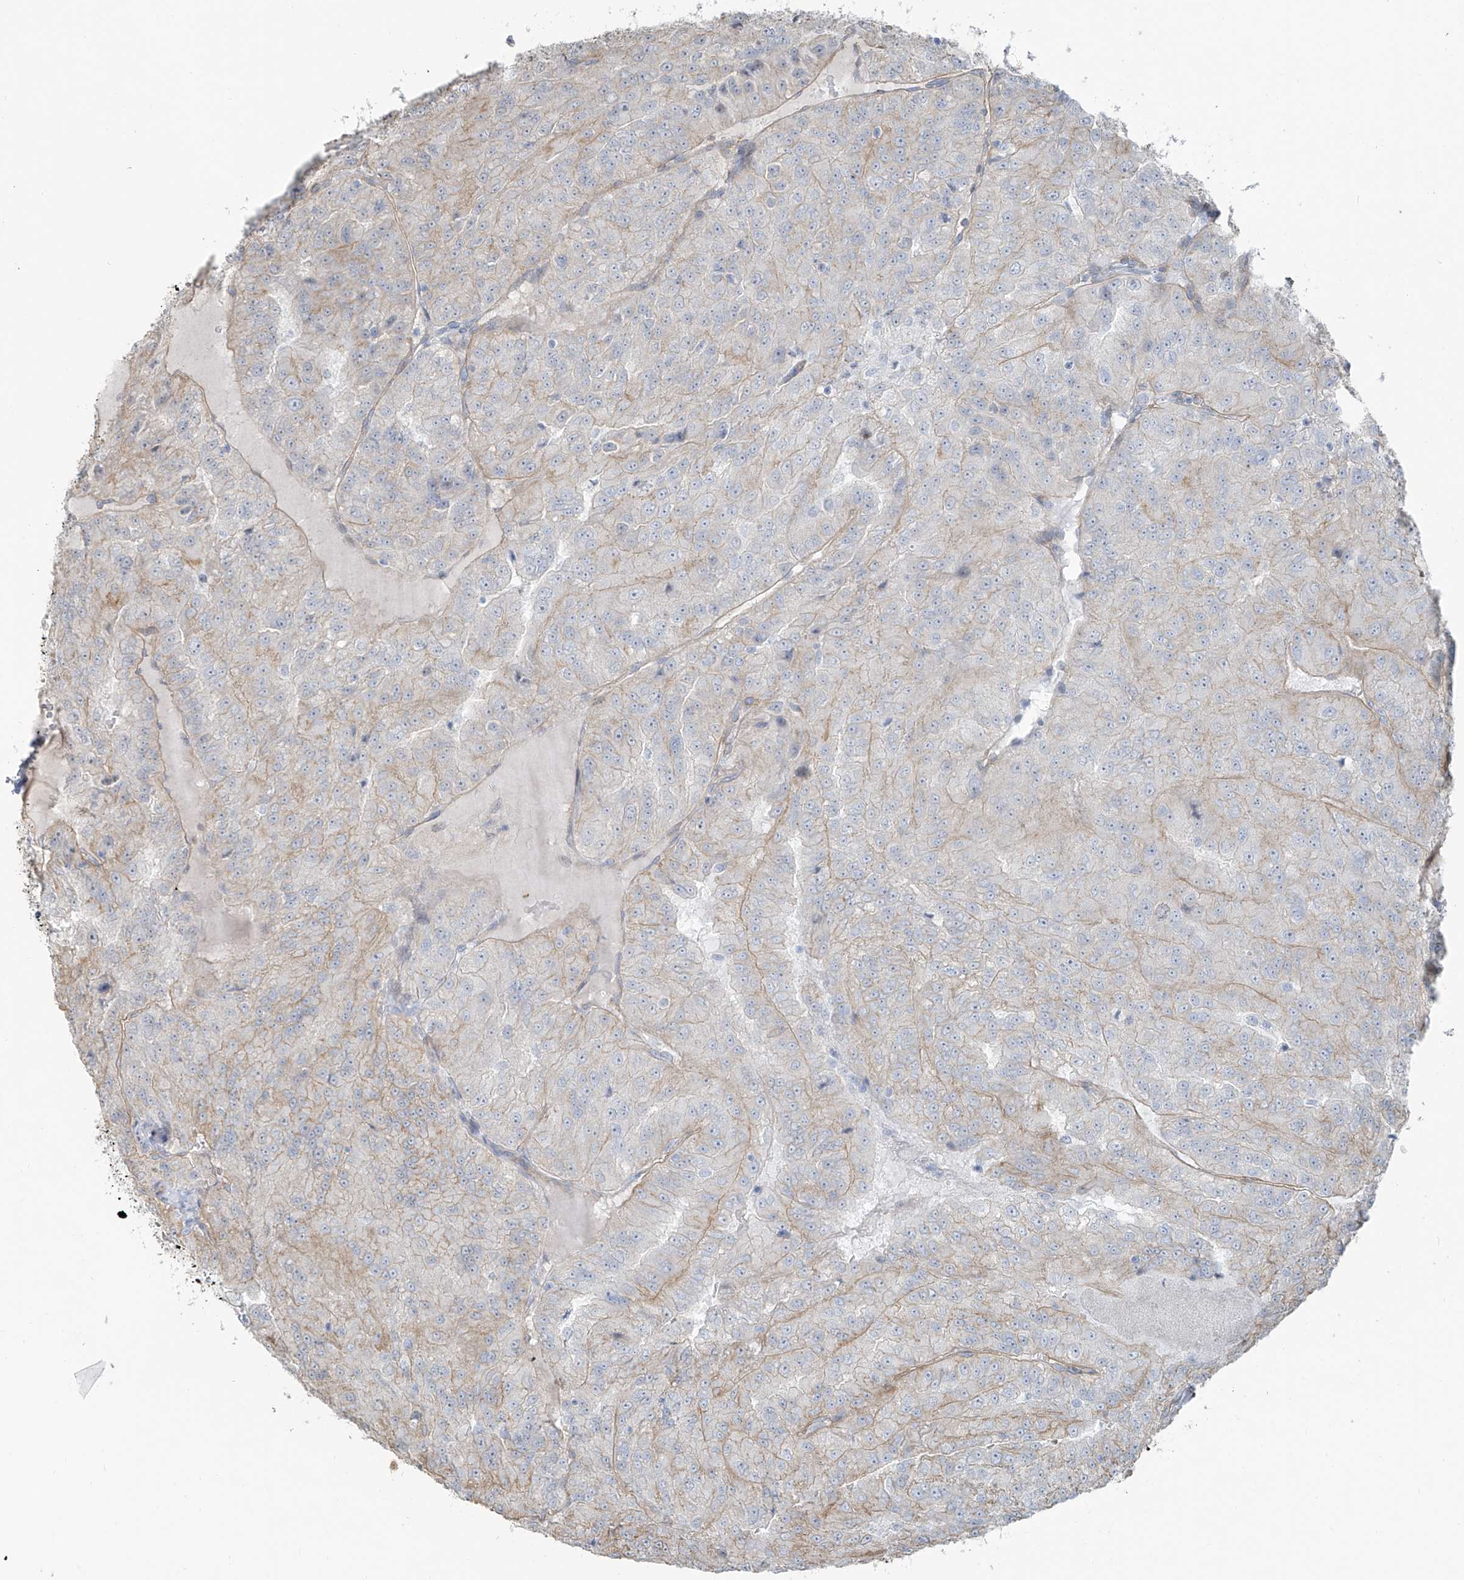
{"staining": {"intensity": "weak", "quantity": "<25%", "location": "cytoplasmic/membranous"}, "tissue": "renal cancer", "cell_type": "Tumor cells", "image_type": "cancer", "snomed": [{"axis": "morphology", "description": "Adenocarcinoma, NOS"}, {"axis": "topography", "description": "Kidney"}], "caption": "Tumor cells are negative for brown protein staining in adenocarcinoma (renal).", "gene": "TUBE1", "patient": {"sex": "female", "age": 63}}